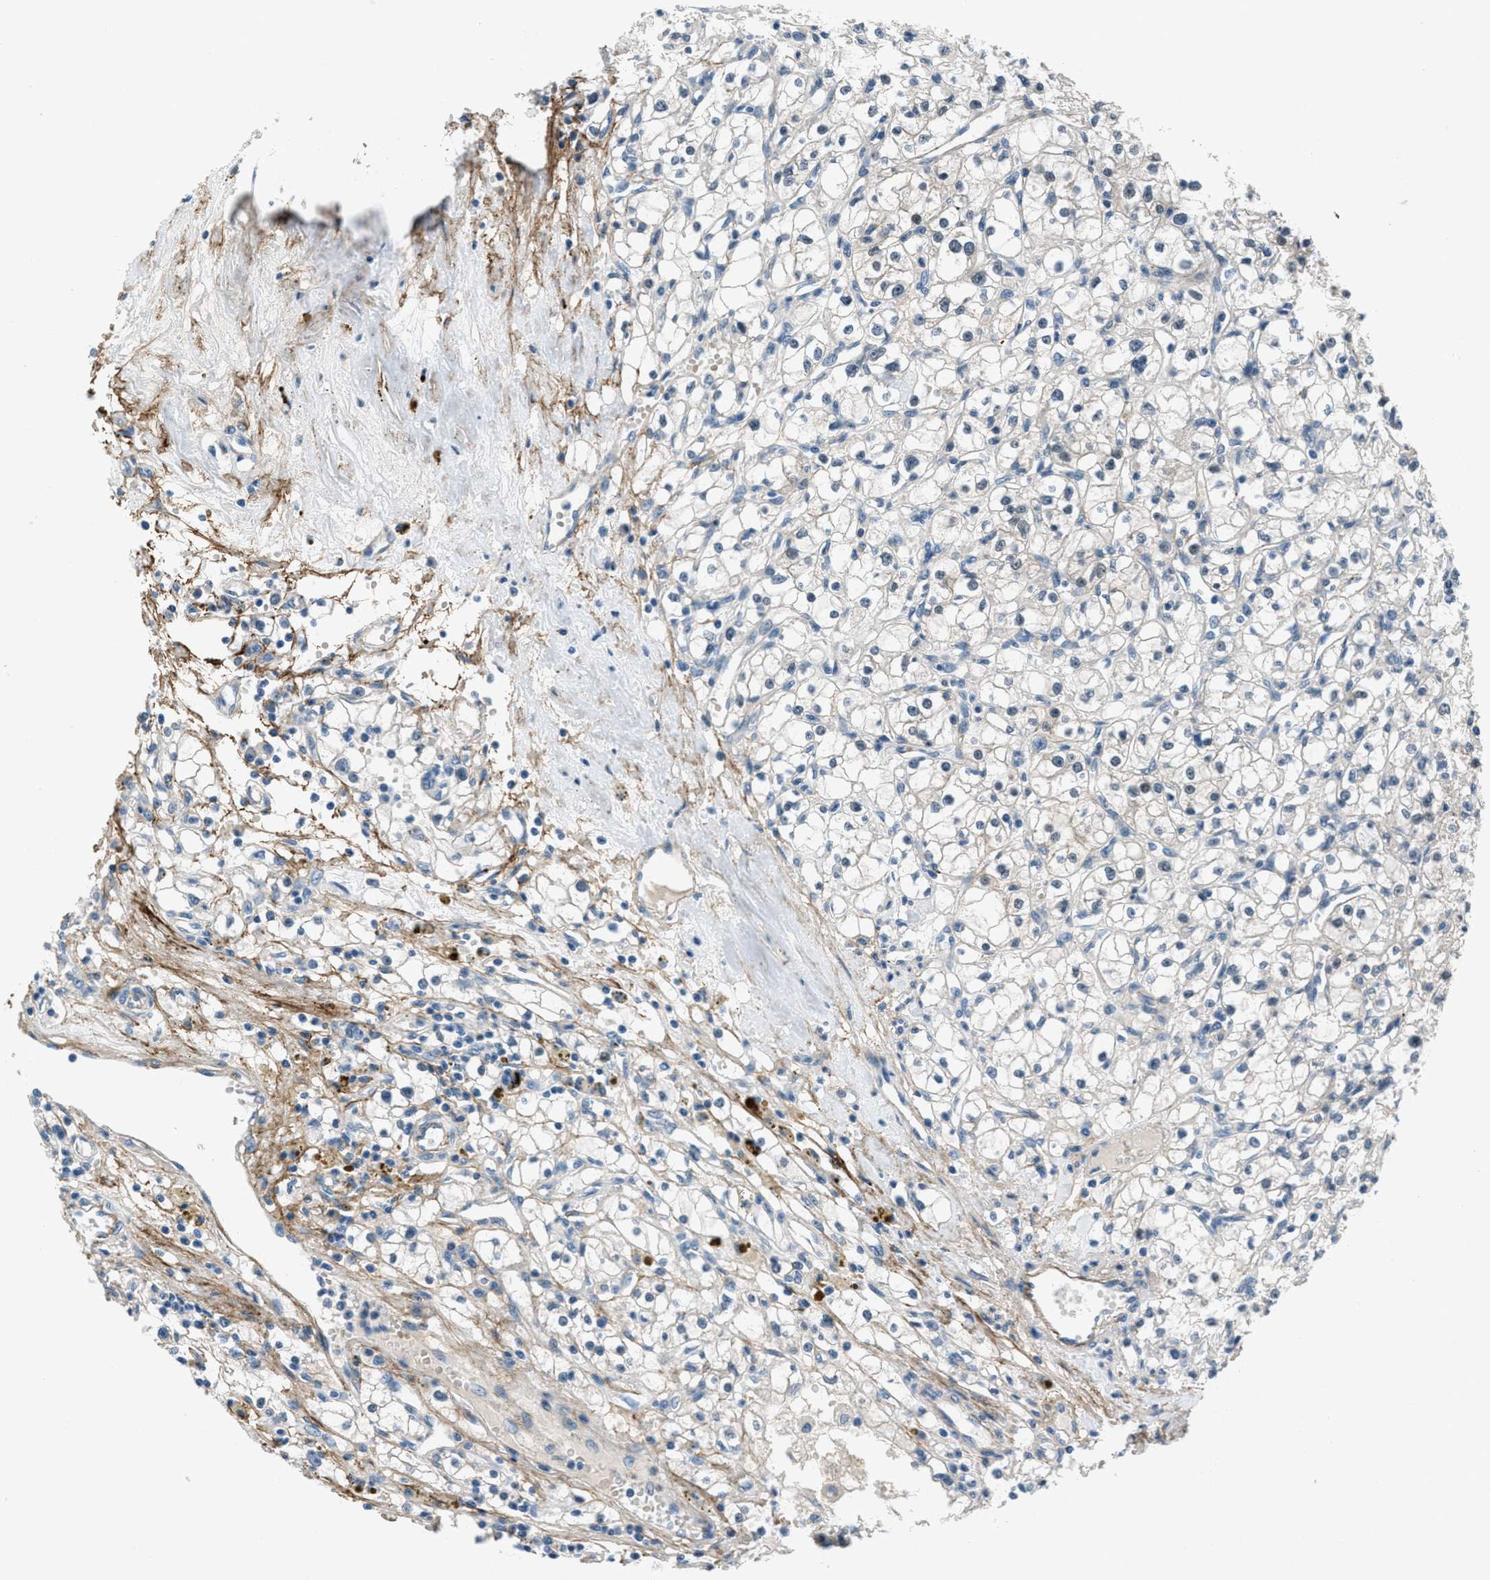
{"staining": {"intensity": "negative", "quantity": "none", "location": "none"}, "tissue": "renal cancer", "cell_type": "Tumor cells", "image_type": "cancer", "snomed": [{"axis": "morphology", "description": "Adenocarcinoma, NOS"}, {"axis": "topography", "description": "Kidney"}], "caption": "DAB immunohistochemical staining of human renal cancer (adenocarcinoma) displays no significant positivity in tumor cells. (DAB (3,3'-diaminobenzidine) IHC visualized using brightfield microscopy, high magnification).", "gene": "FBN1", "patient": {"sex": "male", "age": 56}}